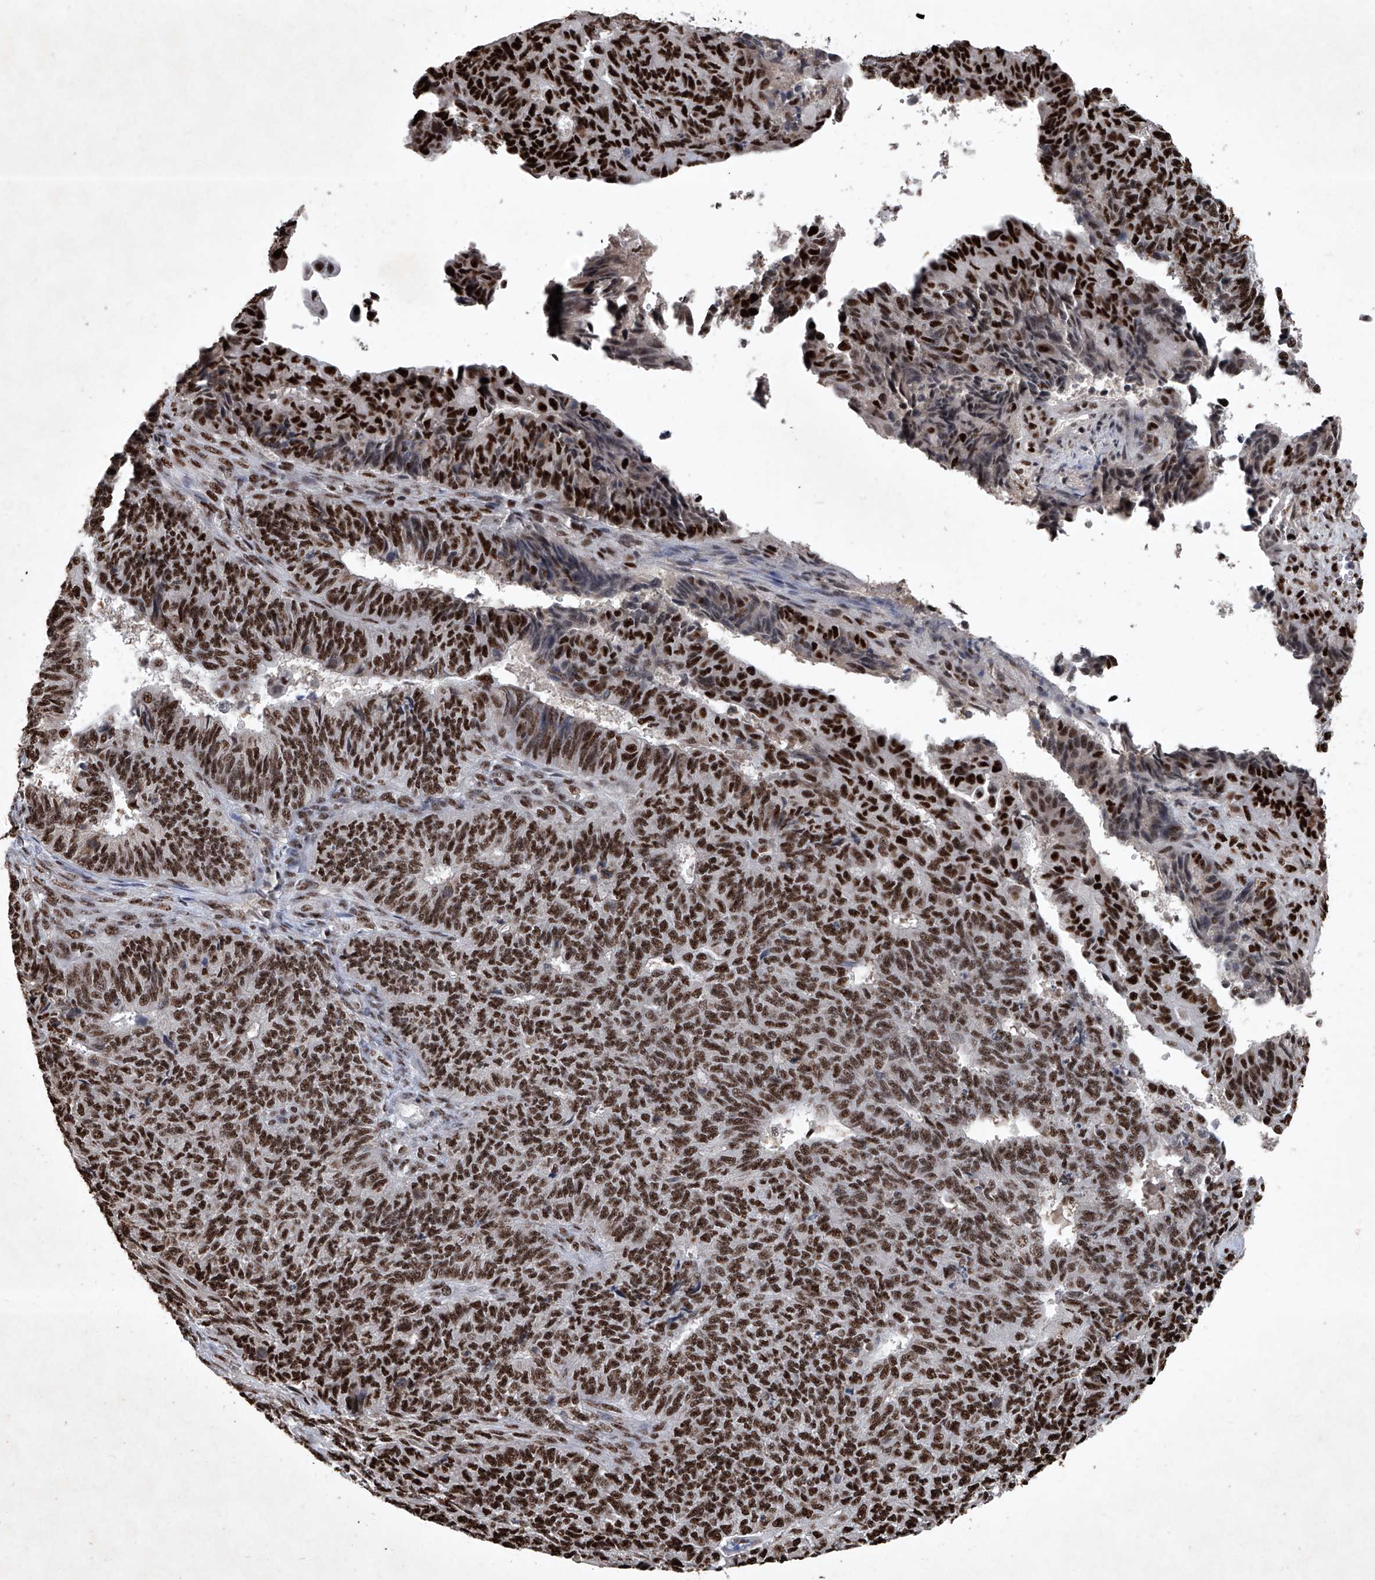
{"staining": {"intensity": "strong", "quantity": ">75%", "location": "nuclear"}, "tissue": "endometrial cancer", "cell_type": "Tumor cells", "image_type": "cancer", "snomed": [{"axis": "morphology", "description": "Adenocarcinoma, NOS"}, {"axis": "topography", "description": "Endometrium"}], "caption": "There is high levels of strong nuclear positivity in tumor cells of endometrial adenocarcinoma, as demonstrated by immunohistochemical staining (brown color).", "gene": "DDX39B", "patient": {"sex": "female", "age": 32}}